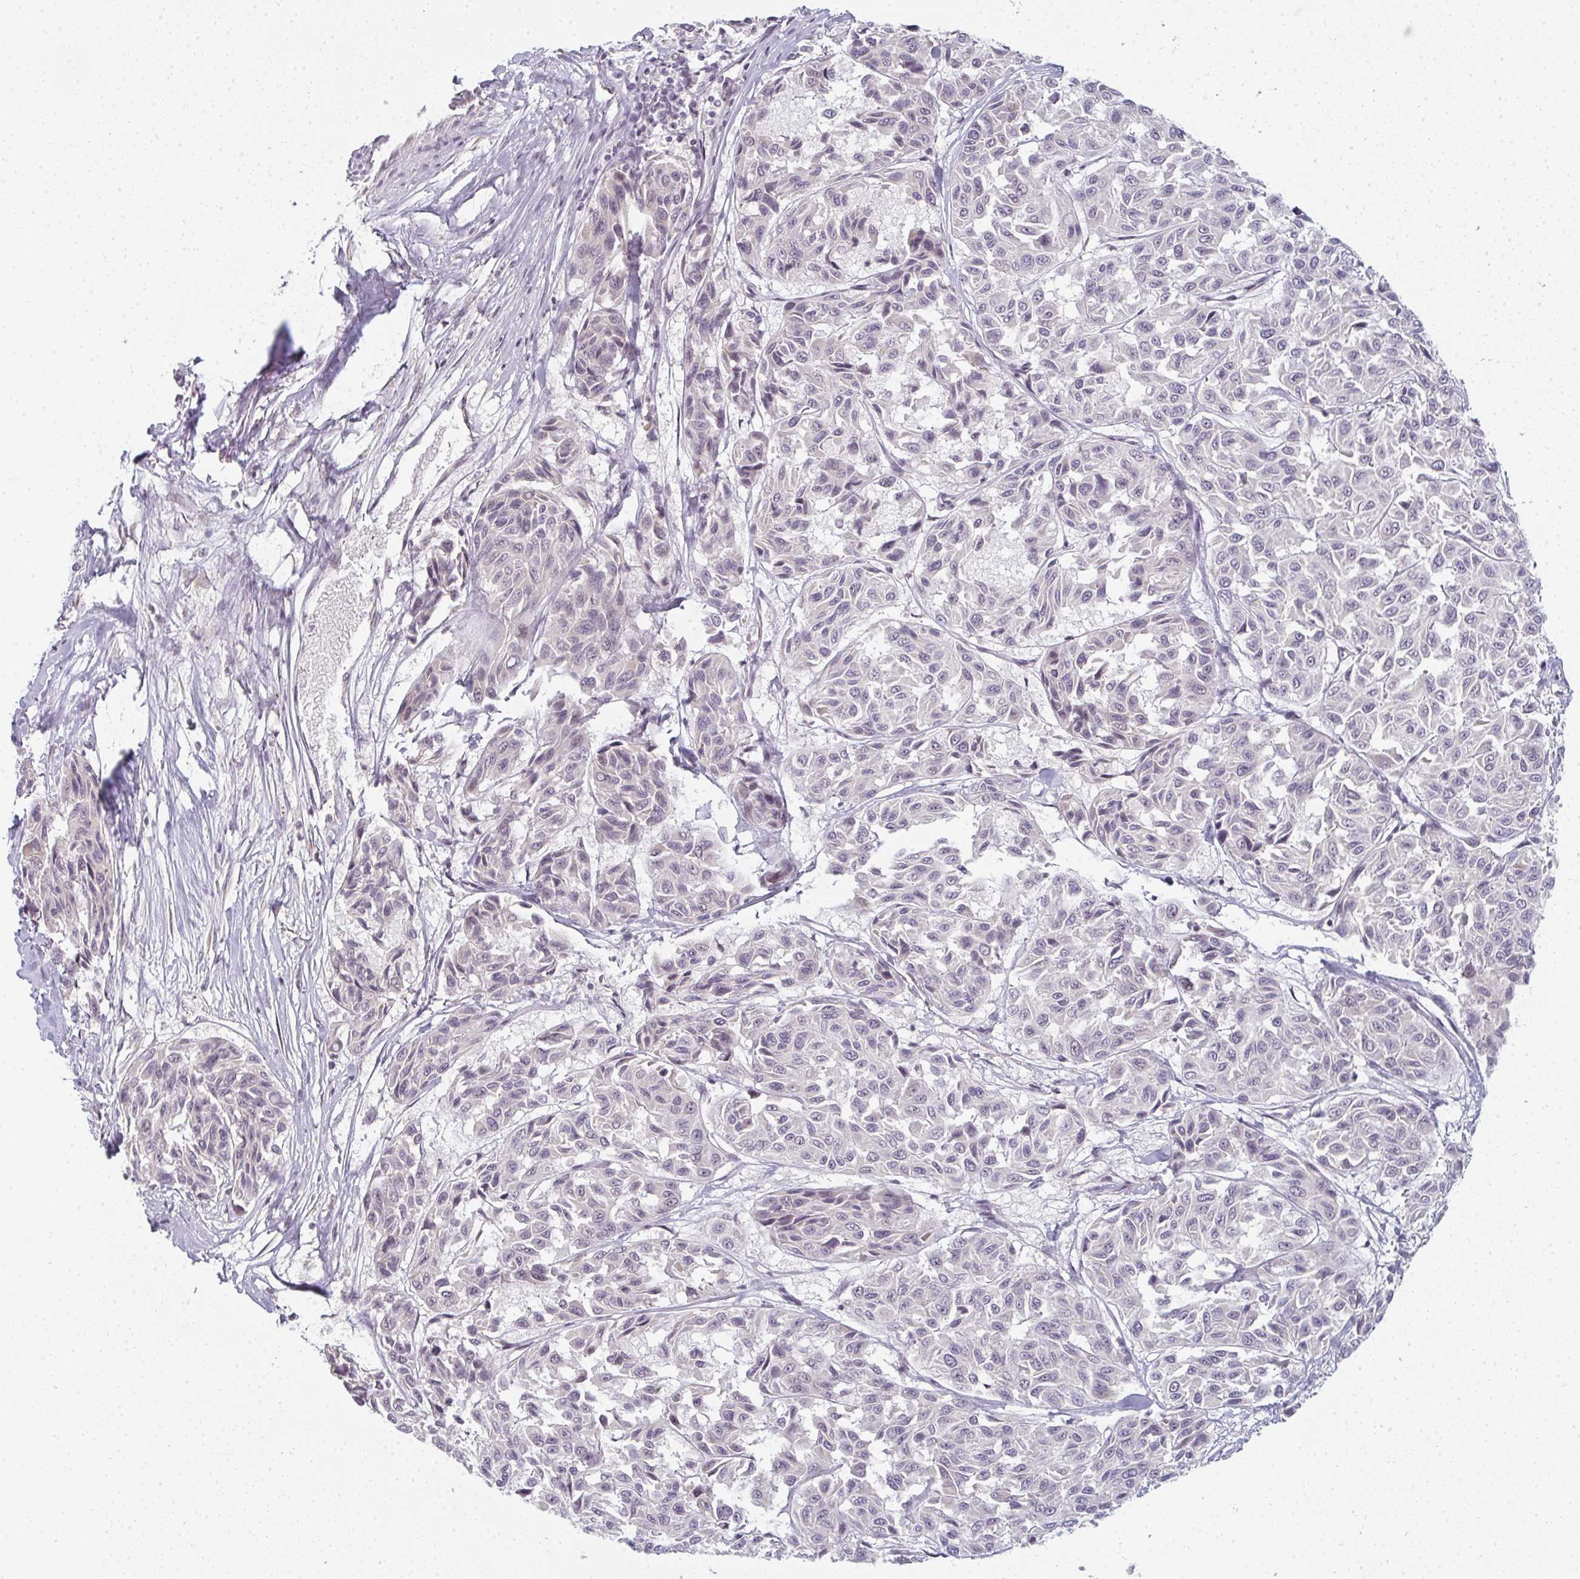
{"staining": {"intensity": "negative", "quantity": "none", "location": "none"}, "tissue": "melanoma", "cell_type": "Tumor cells", "image_type": "cancer", "snomed": [{"axis": "morphology", "description": "Malignant melanoma, NOS"}, {"axis": "topography", "description": "Skin"}], "caption": "Tumor cells show no significant protein expression in melanoma.", "gene": "RBBP6", "patient": {"sex": "female", "age": 66}}